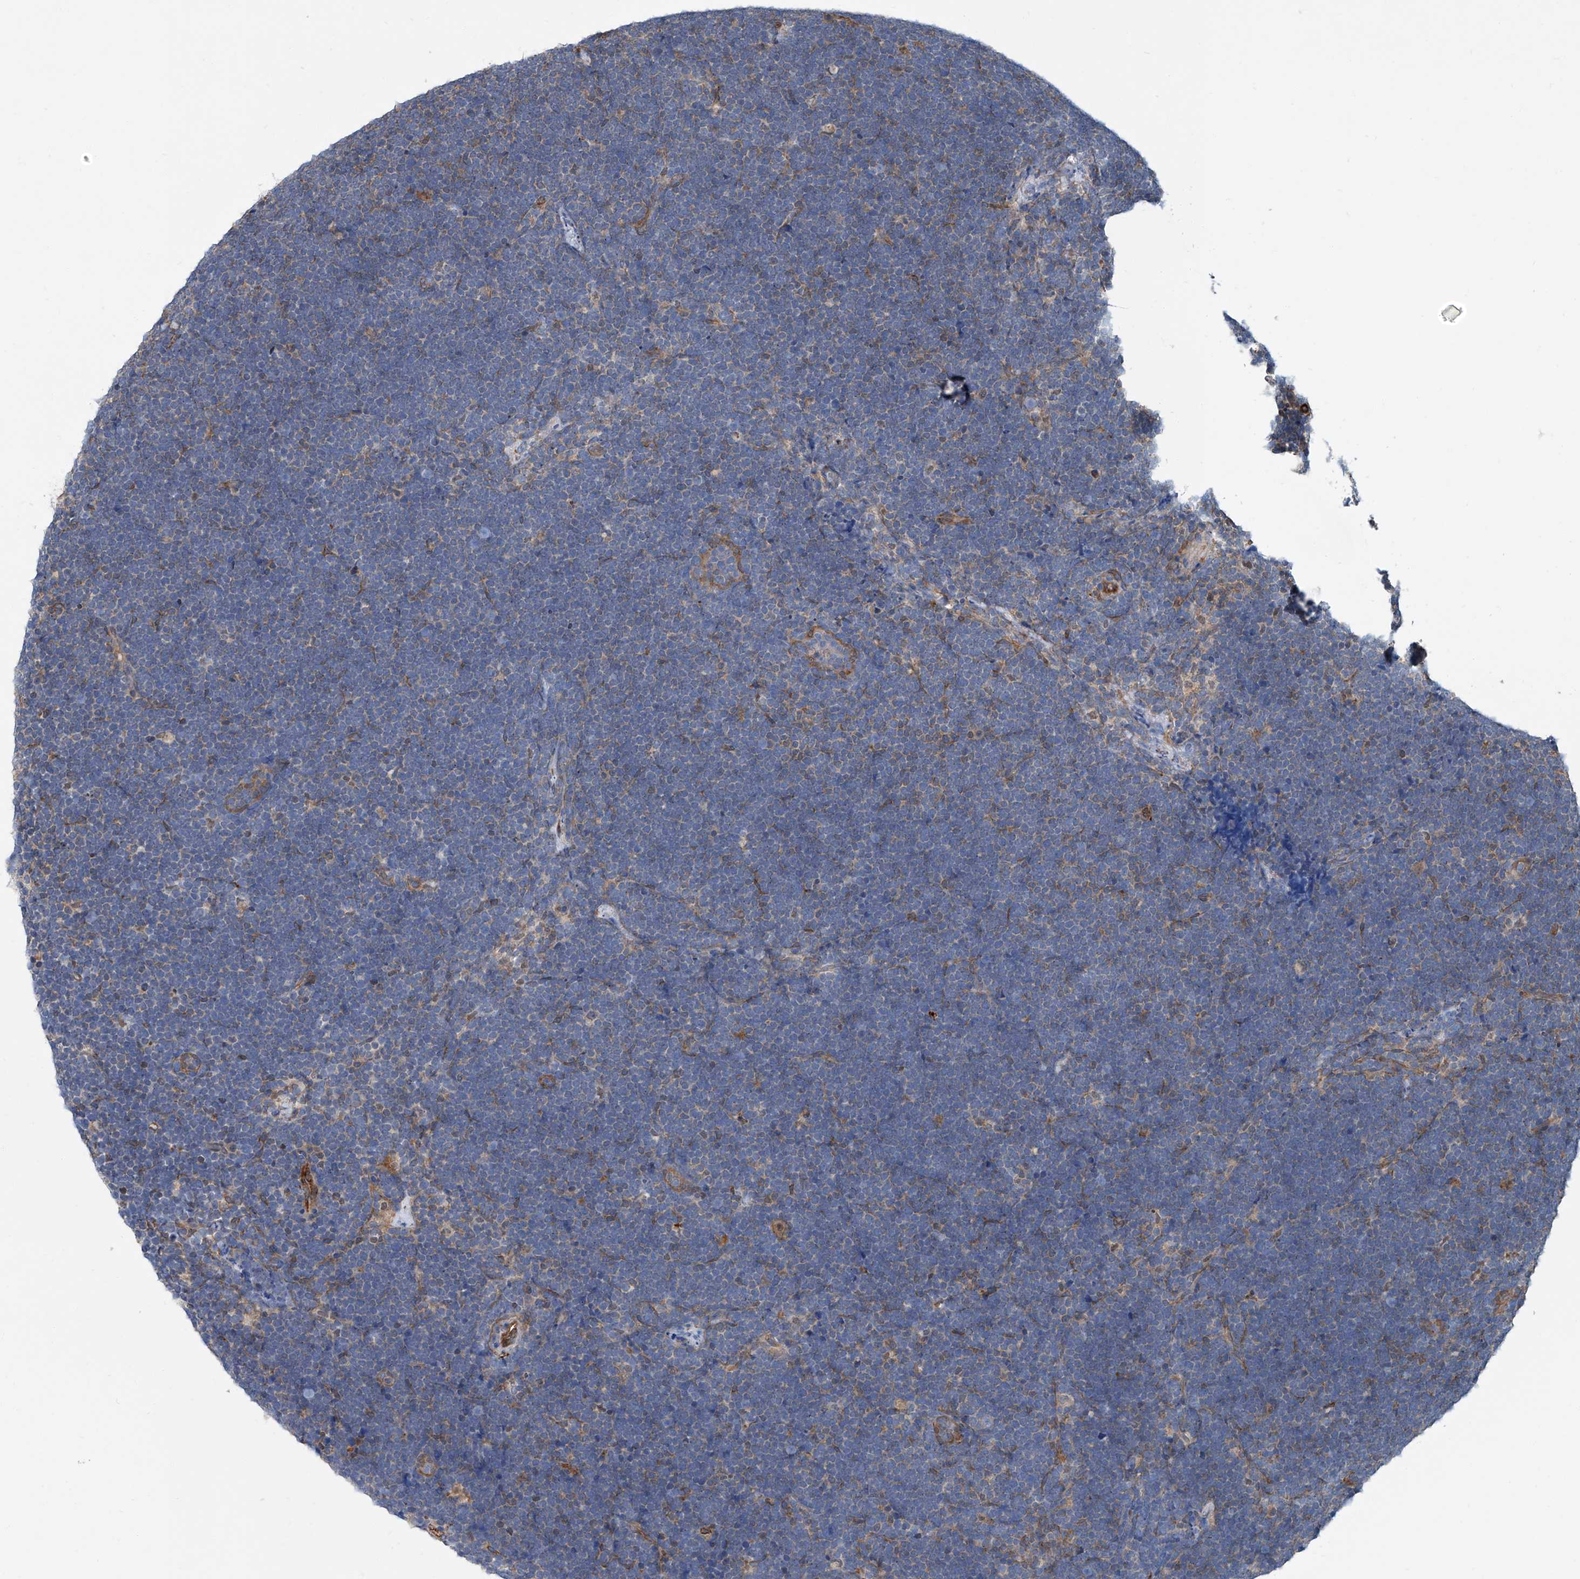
{"staining": {"intensity": "negative", "quantity": "none", "location": "none"}, "tissue": "lymphoma", "cell_type": "Tumor cells", "image_type": "cancer", "snomed": [{"axis": "morphology", "description": "Malignant lymphoma, non-Hodgkin's type, High grade"}, {"axis": "topography", "description": "Lymph node"}], "caption": "Immunohistochemical staining of human high-grade malignant lymphoma, non-Hodgkin's type demonstrates no significant staining in tumor cells.", "gene": "PSMB10", "patient": {"sex": "male", "age": 13}}